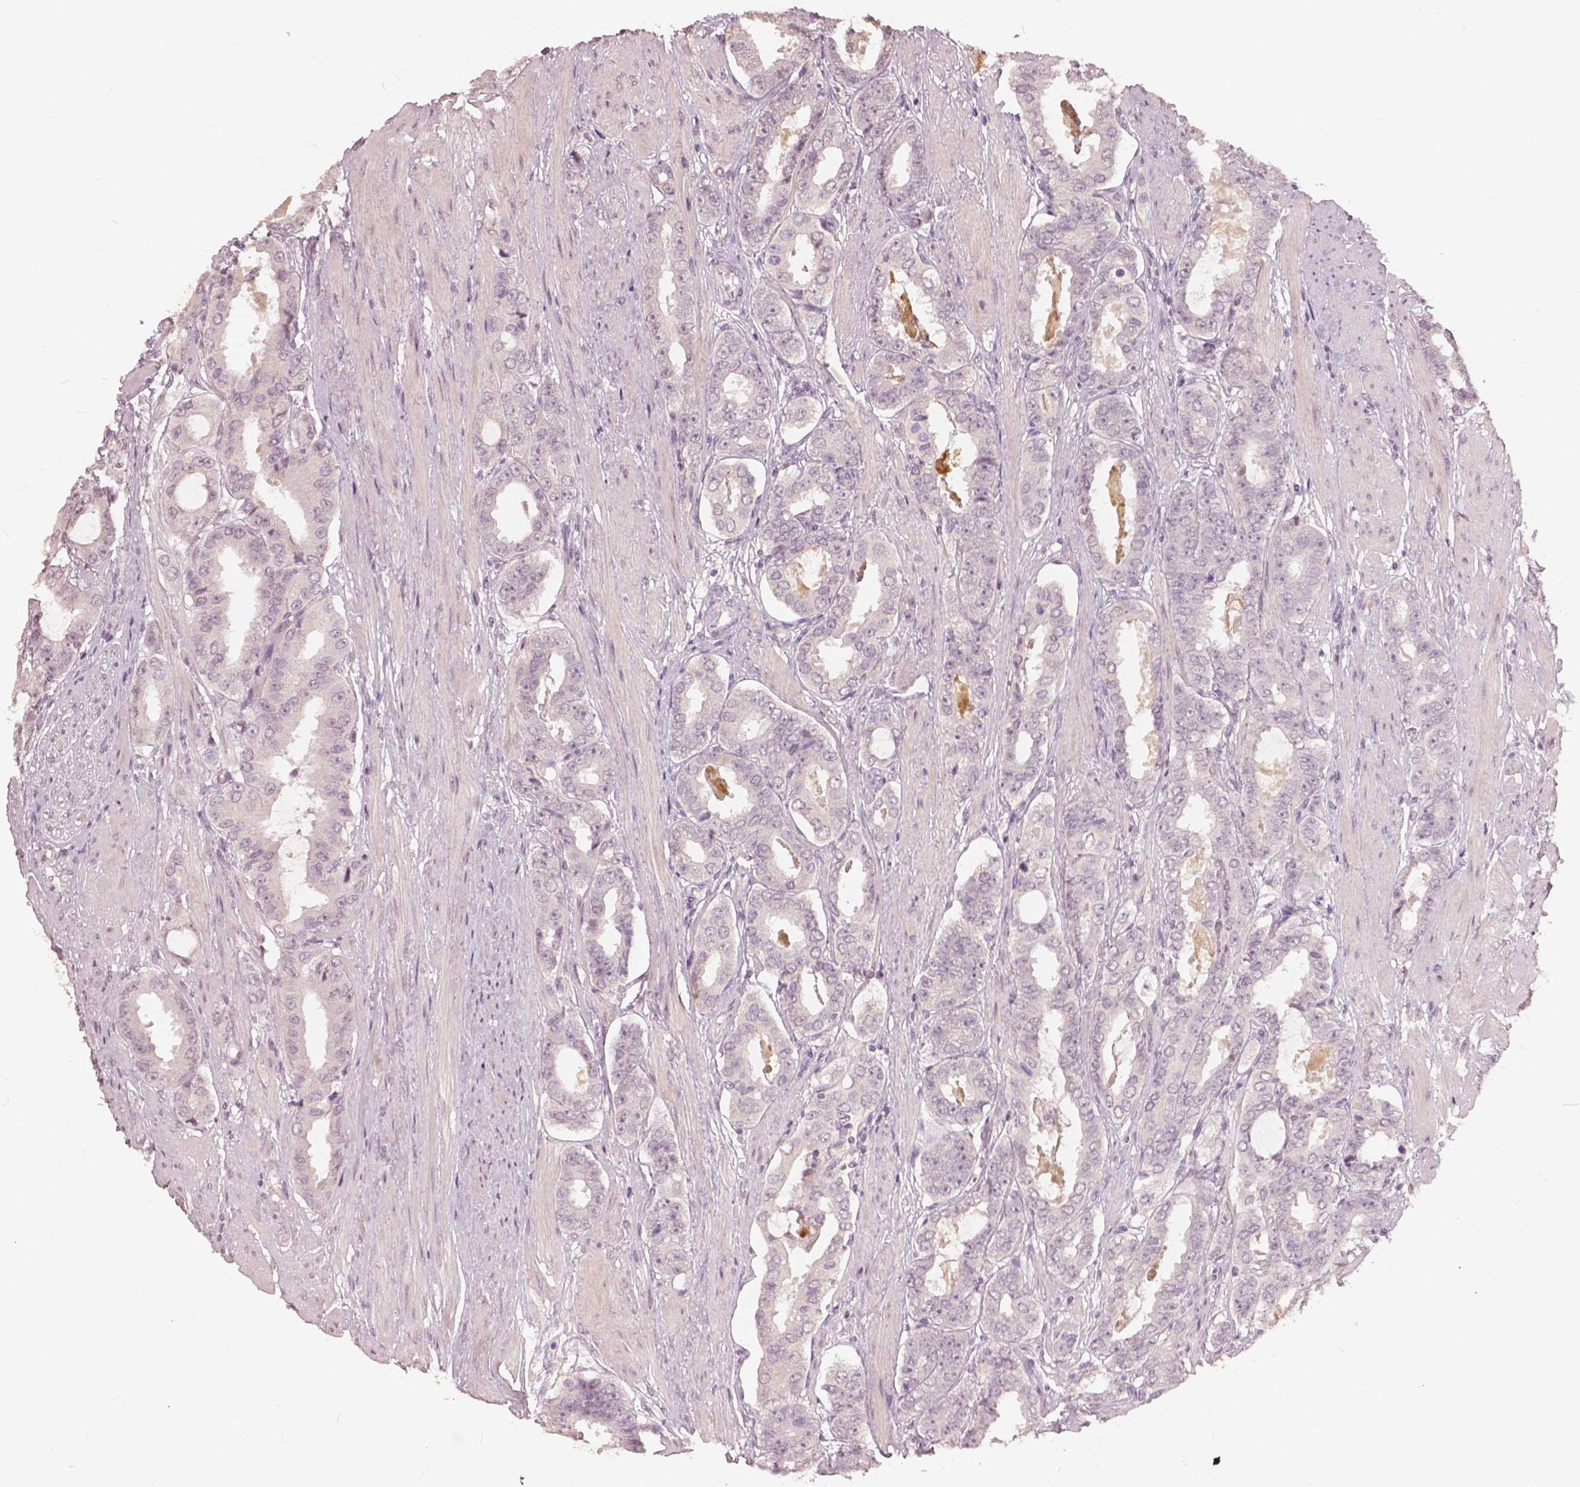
{"staining": {"intensity": "negative", "quantity": "none", "location": "none"}, "tissue": "prostate cancer", "cell_type": "Tumor cells", "image_type": "cancer", "snomed": [{"axis": "morphology", "description": "Adenocarcinoma, High grade"}, {"axis": "topography", "description": "Prostate"}], "caption": "This is a micrograph of immunohistochemistry (IHC) staining of adenocarcinoma (high-grade) (prostate), which shows no staining in tumor cells.", "gene": "NANOG", "patient": {"sex": "male", "age": 63}}